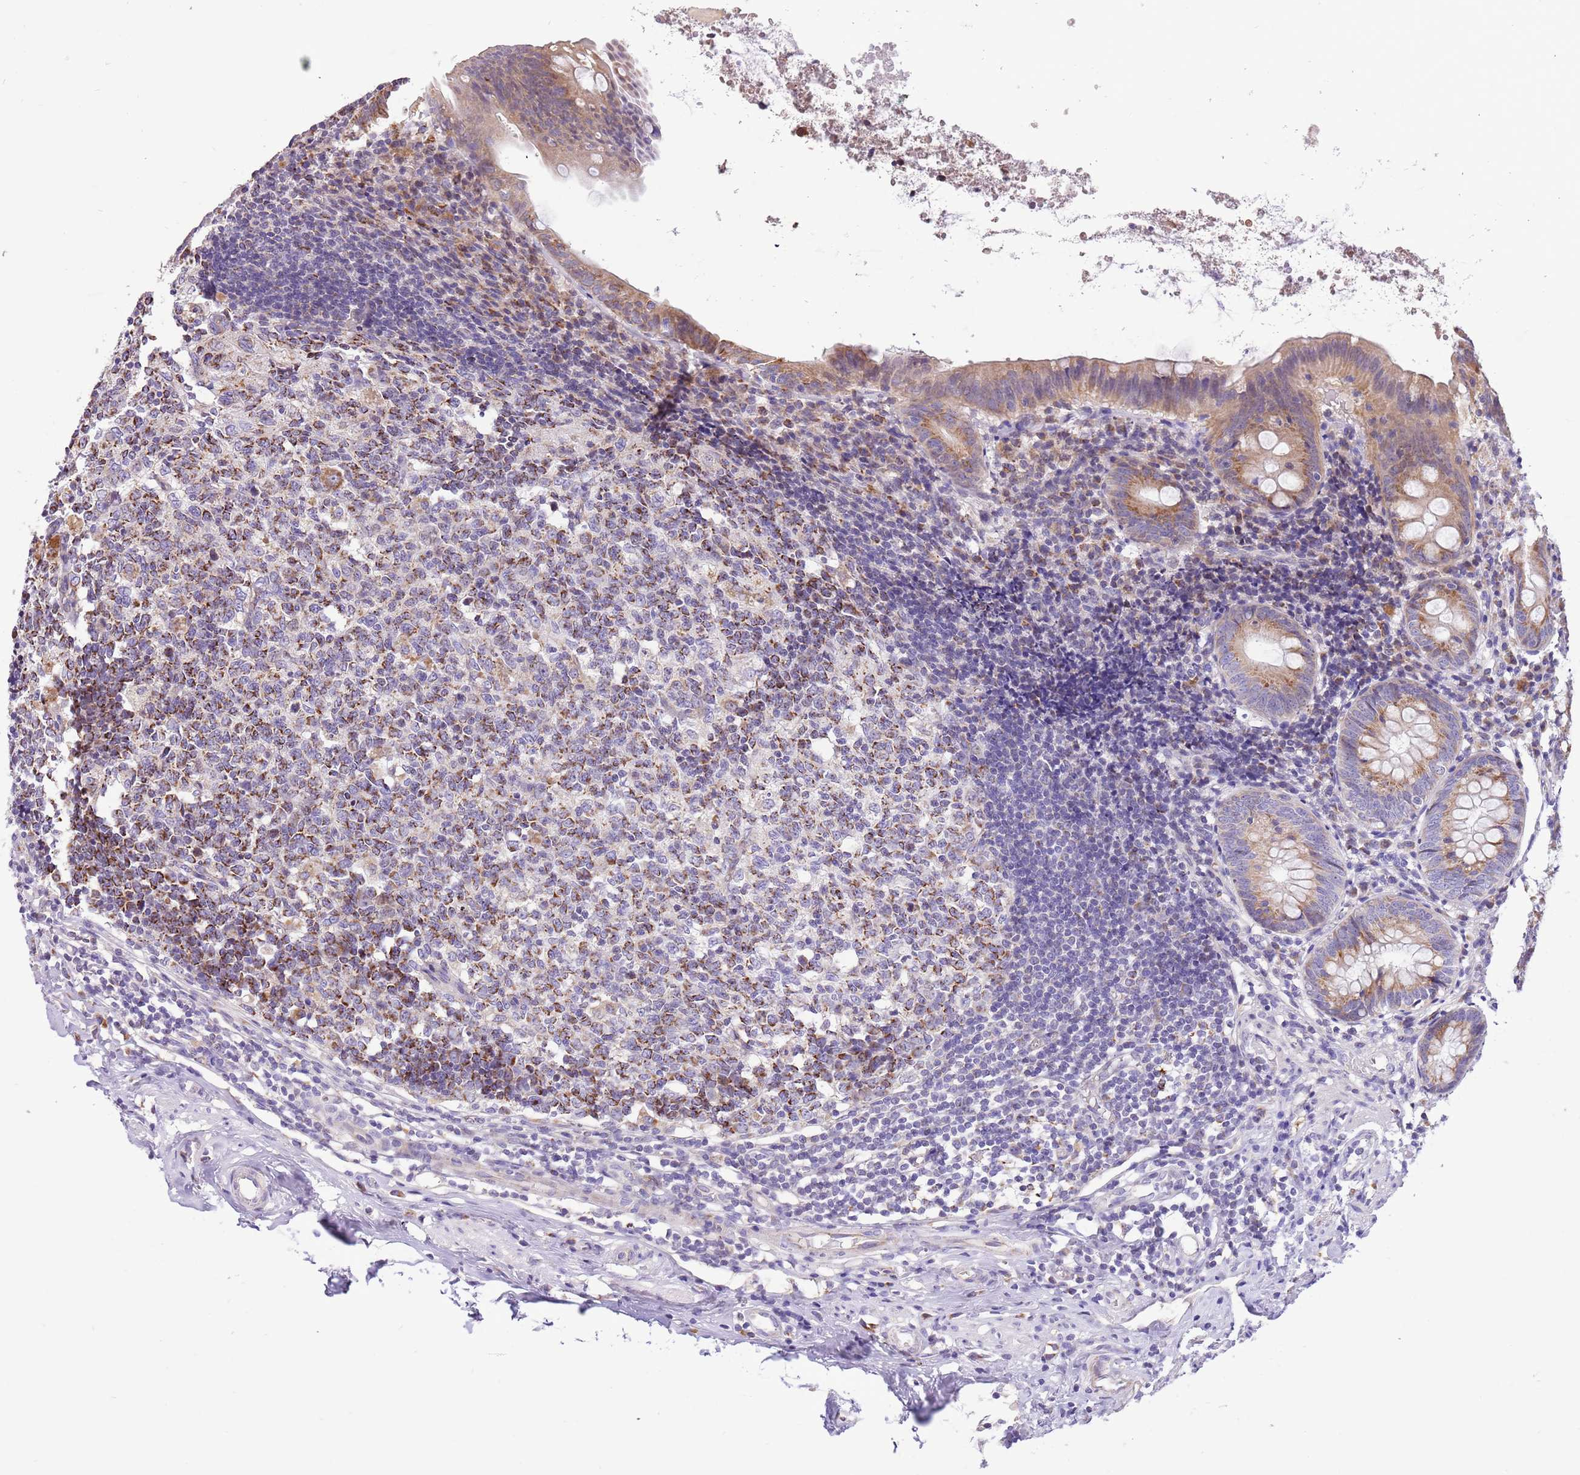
{"staining": {"intensity": "moderate", "quantity": "25%-75%", "location": "cytoplasmic/membranous"}, "tissue": "appendix", "cell_type": "Glandular cells", "image_type": "normal", "snomed": [{"axis": "morphology", "description": "Normal tissue, NOS"}, {"axis": "topography", "description": "Appendix"}], "caption": "An immunohistochemistry photomicrograph of unremarkable tissue is shown. Protein staining in brown labels moderate cytoplasmic/membranous positivity in appendix within glandular cells.", "gene": "COX17", "patient": {"sex": "female", "age": 54}}